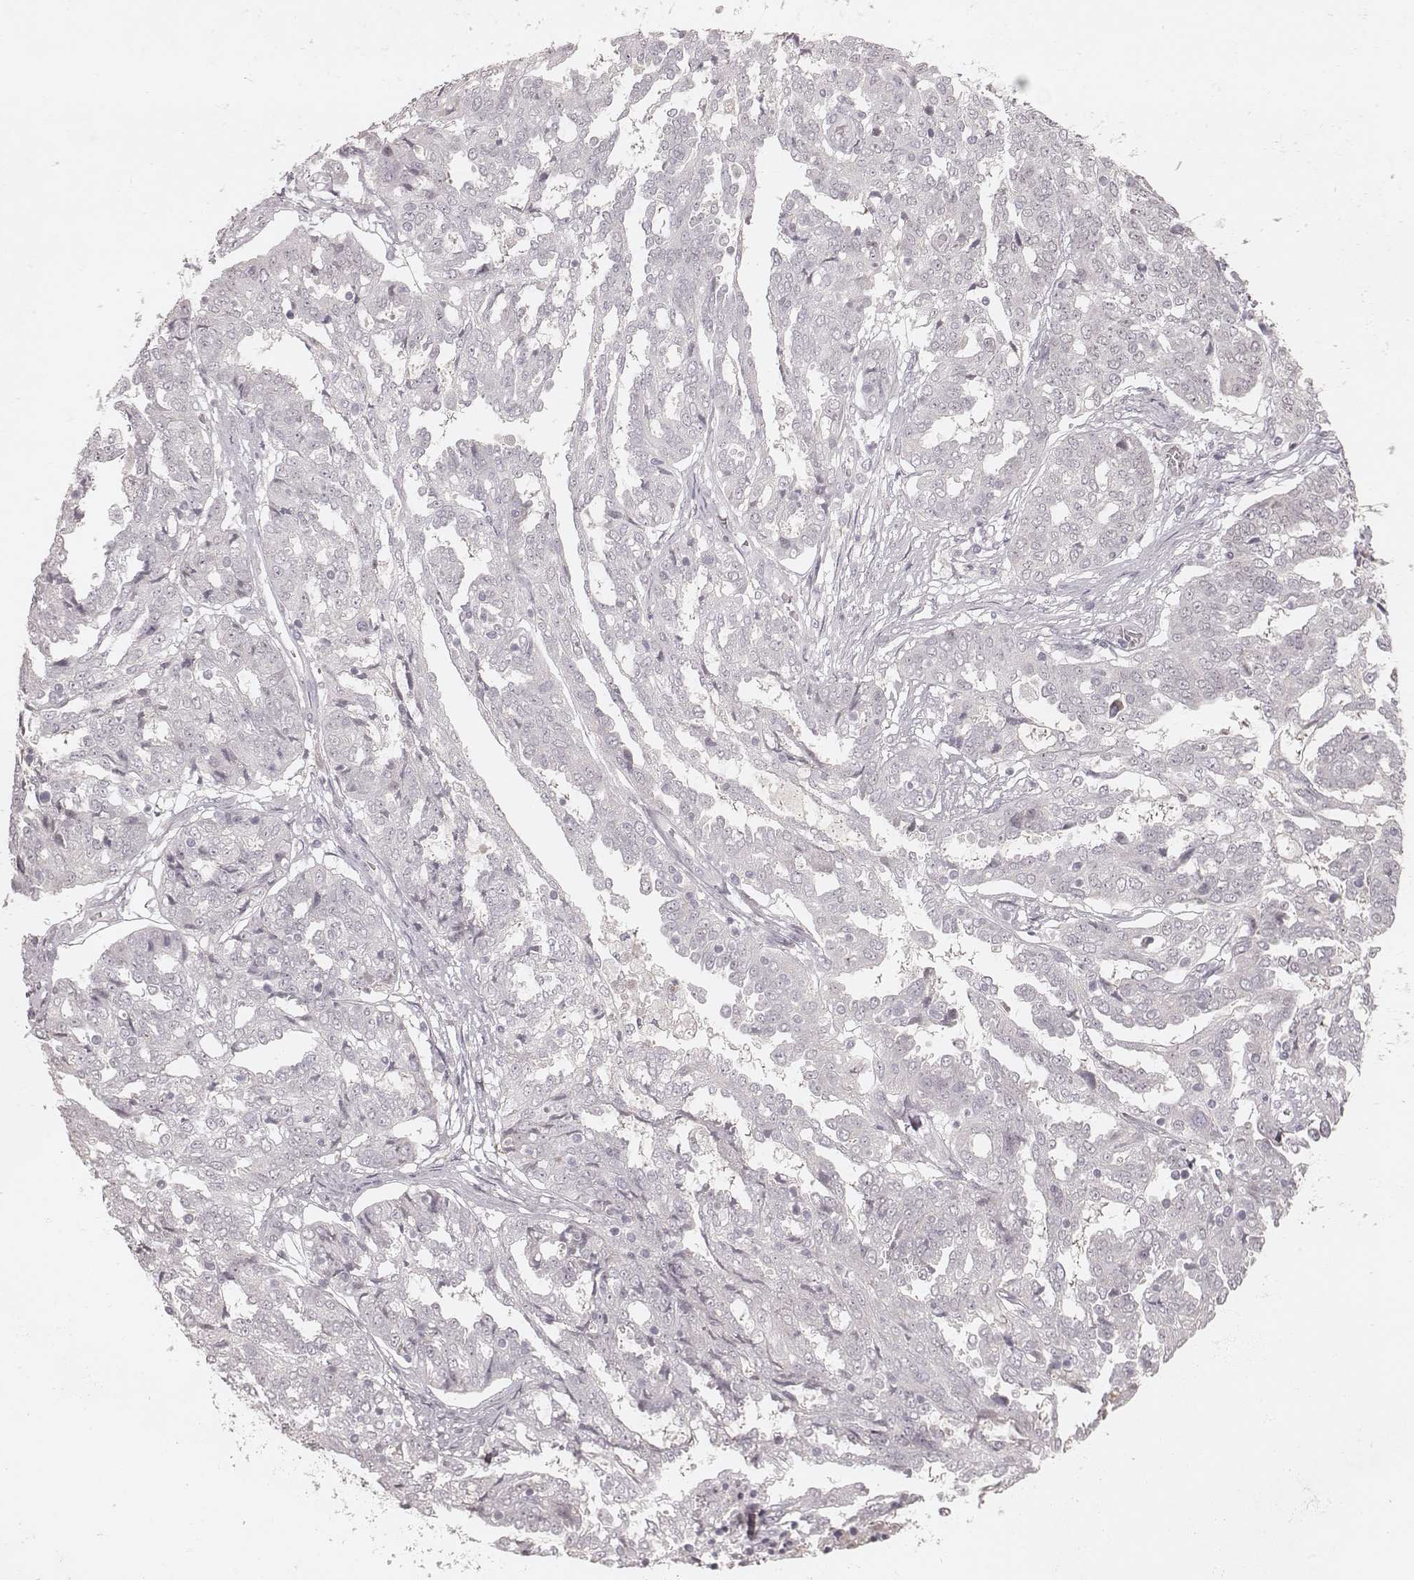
{"staining": {"intensity": "negative", "quantity": "none", "location": "none"}, "tissue": "ovarian cancer", "cell_type": "Tumor cells", "image_type": "cancer", "snomed": [{"axis": "morphology", "description": "Cystadenocarcinoma, serous, NOS"}, {"axis": "topography", "description": "Ovary"}], "caption": "Tumor cells are negative for brown protein staining in ovarian serous cystadenocarcinoma.", "gene": "FAM13B", "patient": {"sex": "female", "age": 67}}